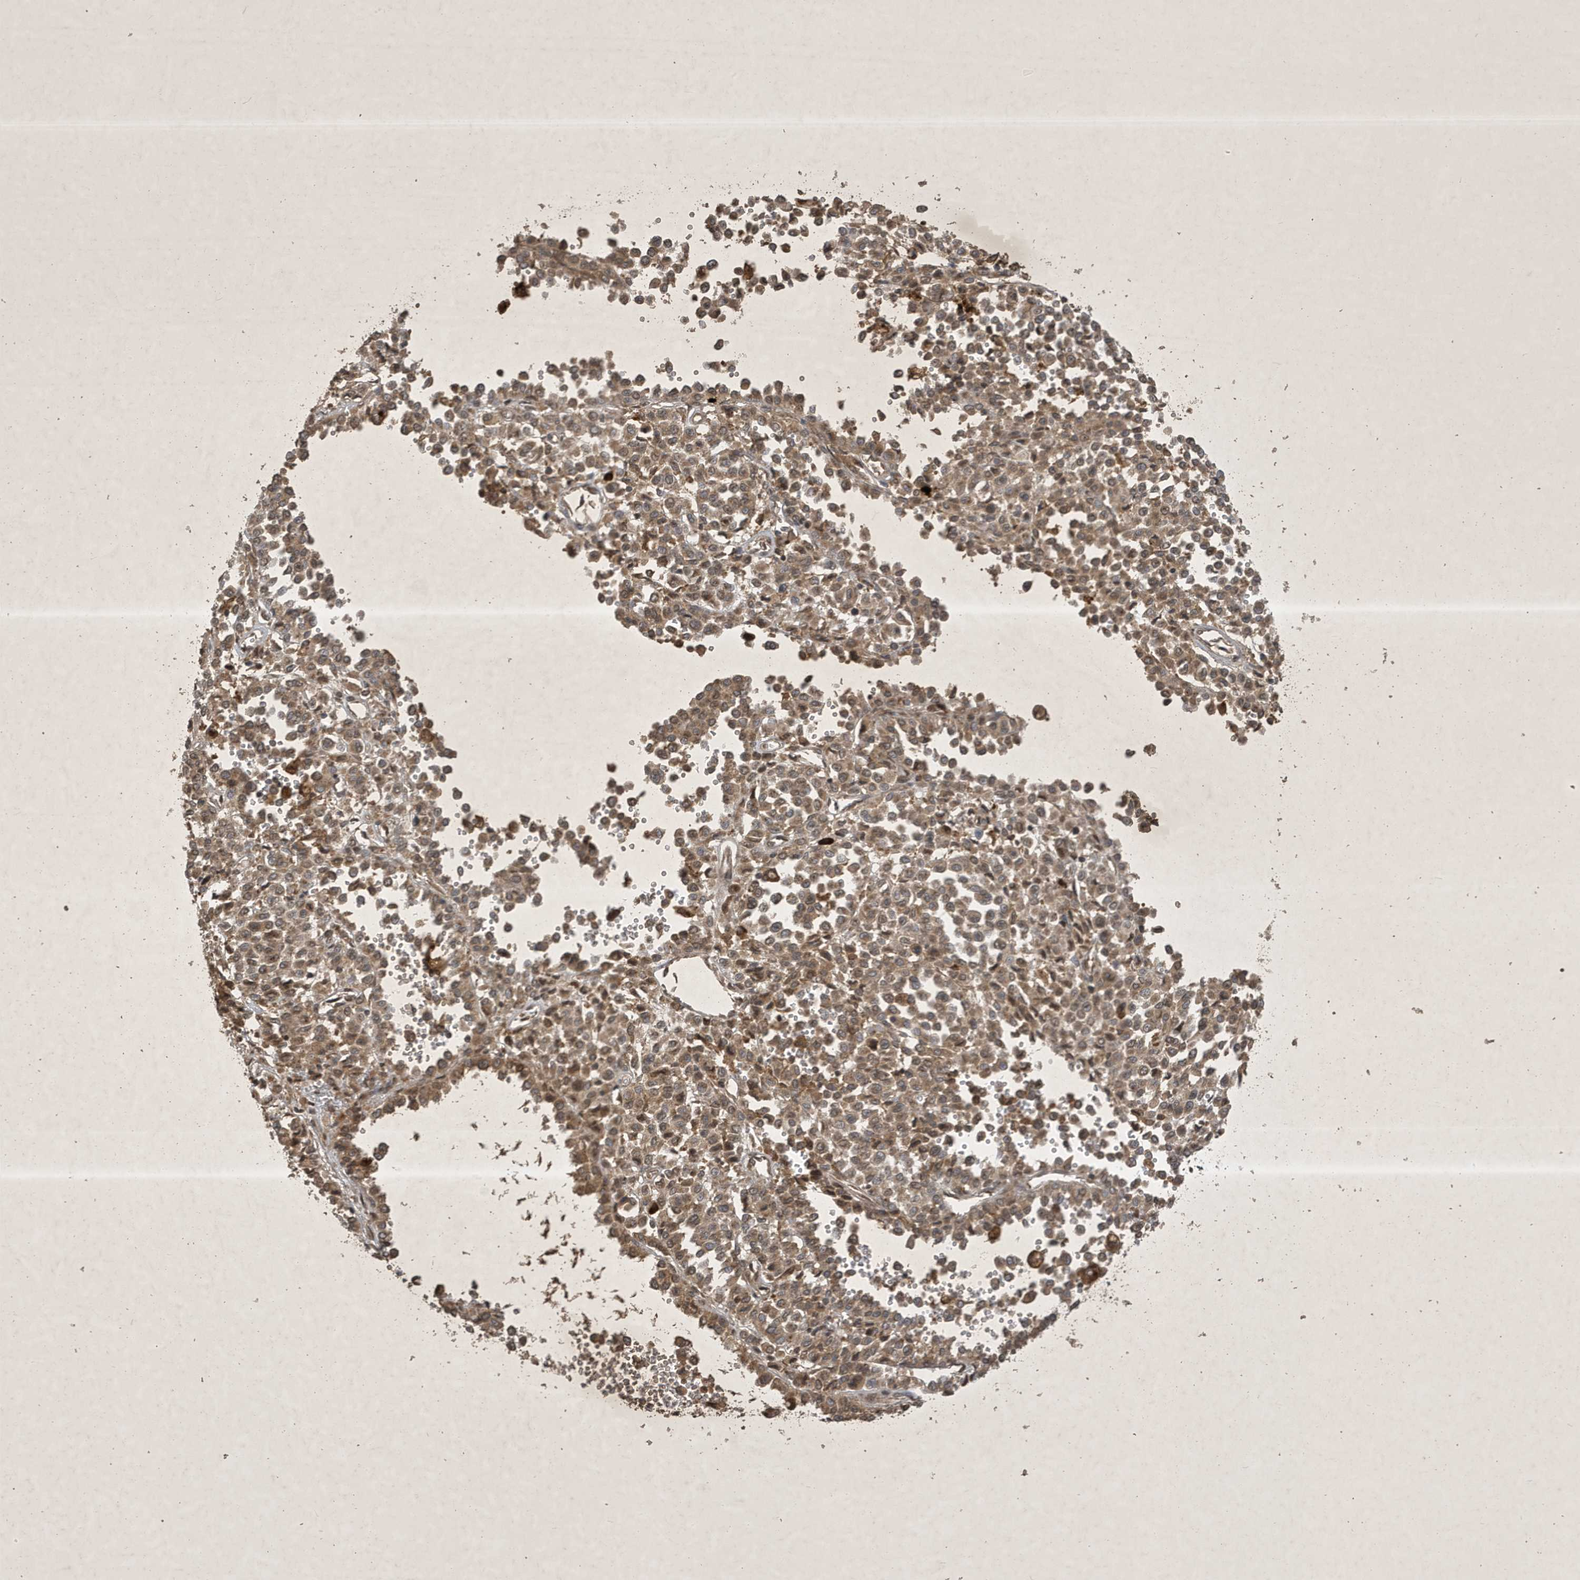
{"staining": {"intensity": "moderate", "quantity": ">75%", "location": "cytoplasmic/membranous"}, "tissue": "melanoma", "cell_type": "Tumor cells", "image_type": "cancer", "snomed": [{"axis": "morphology", "description": "Malignant melanoma, Metastatic site"}, {"axis": "topography", "description": "Pancreas"}], "caption": "The immunohistochemical stain labels moderate cytoplasmic/membranous positivity in tumor cells of malignant melanoma (metastatic site) tissue. Nuclei are stained in blue.", "gene": "STX10", "patient": {"sex": "female", "age": 30}}